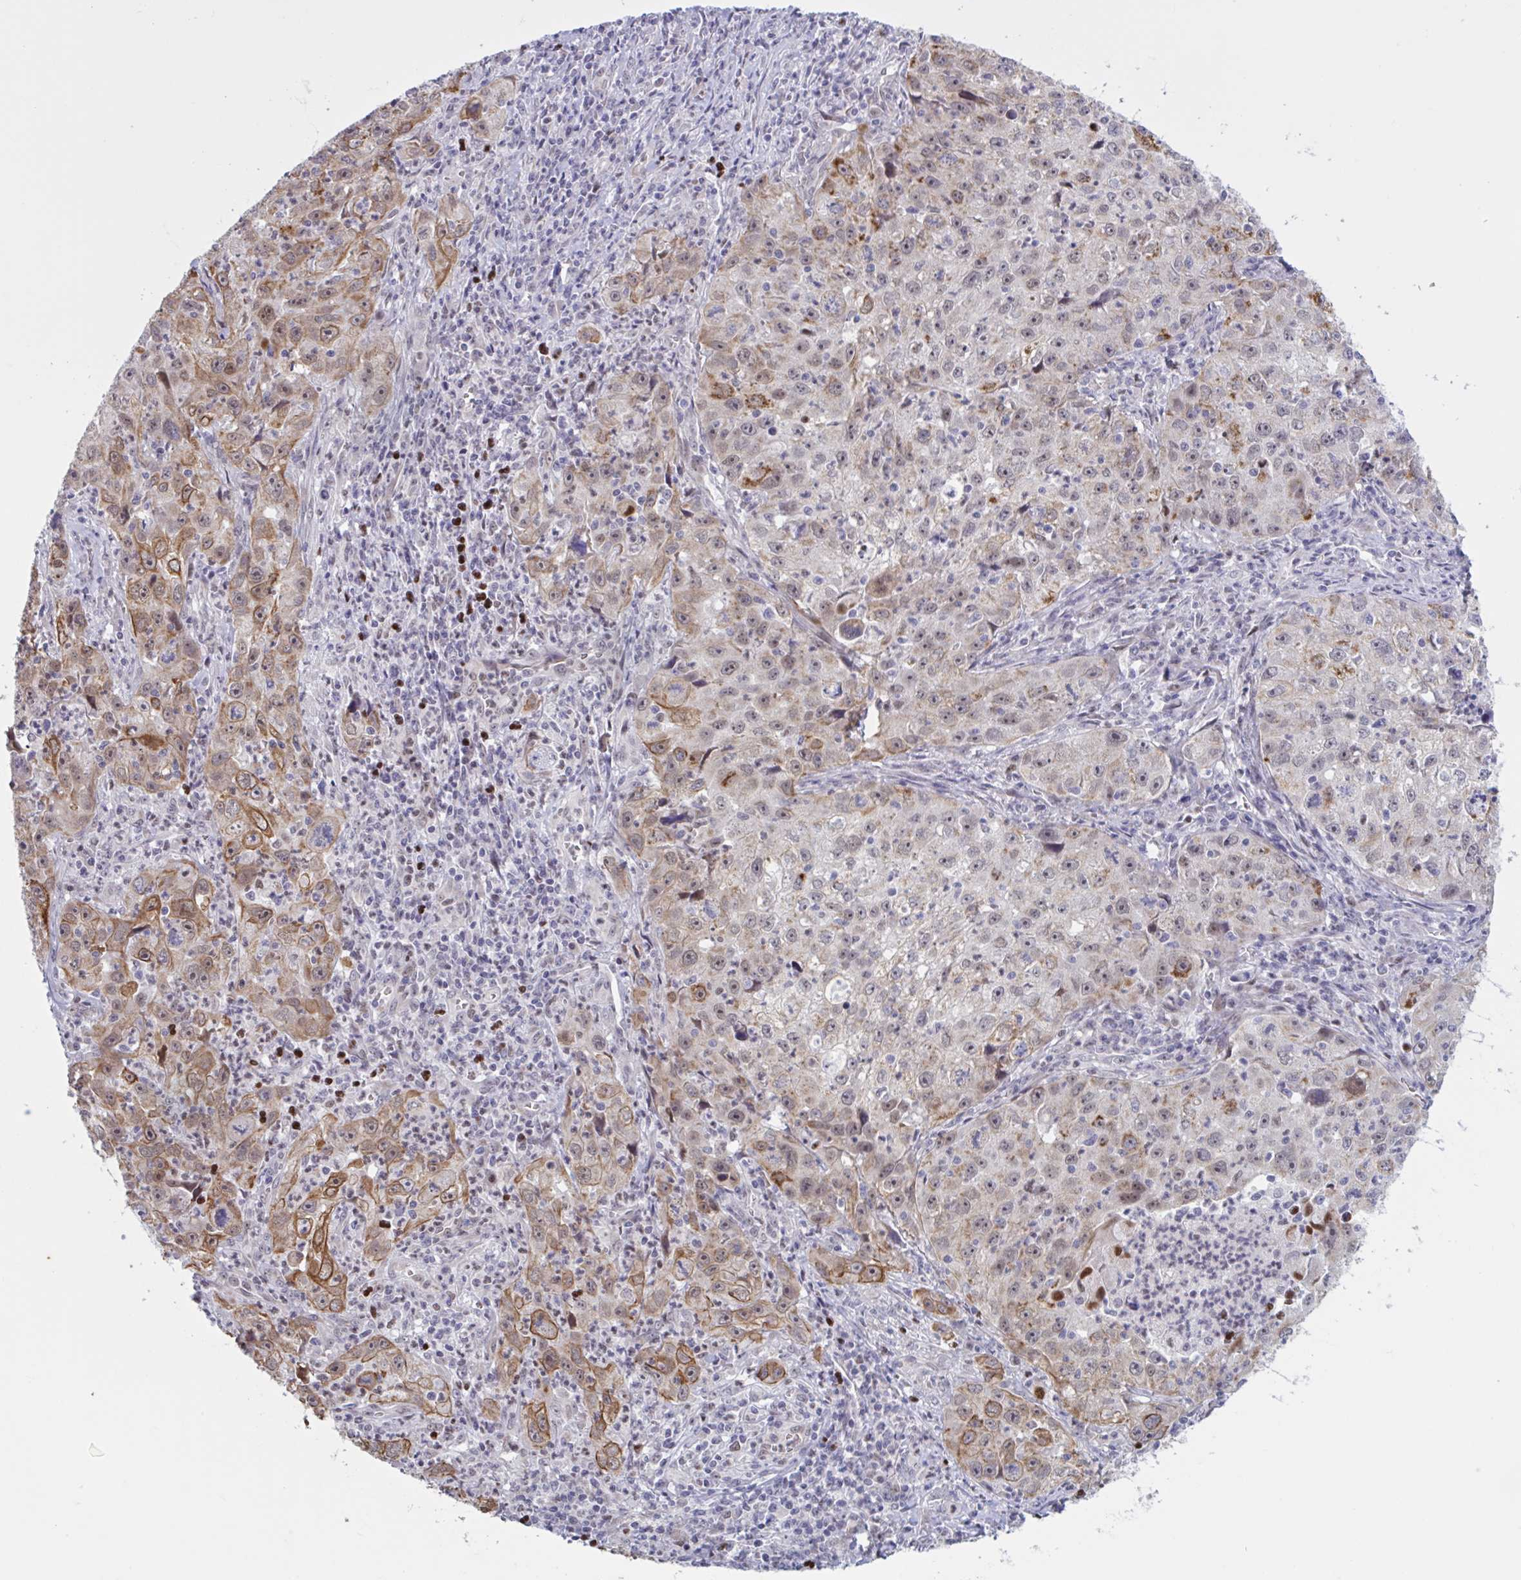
{"staining": {"intensity": "moderate", "quantity": "<25%", "location": "cytoplasmic/membranous"}, "tissue": "lung cancer", "cell_type": "Tumor cells", "image_type": "cancer", "snomed": [{"axis": "morphology", "description": "Squamous cell carcinoma, NOS"}, {"axis": "topography", "description": "Lung"}], "caption": "A low amount of moderate cytoplasmic/membranous positivity is appreciated in approximately <25% of tumor cells in squamous cell carcinoma (lung) tissue.", "gene": "PRMT6", "patient": {"sex": "male", "age": 71}}